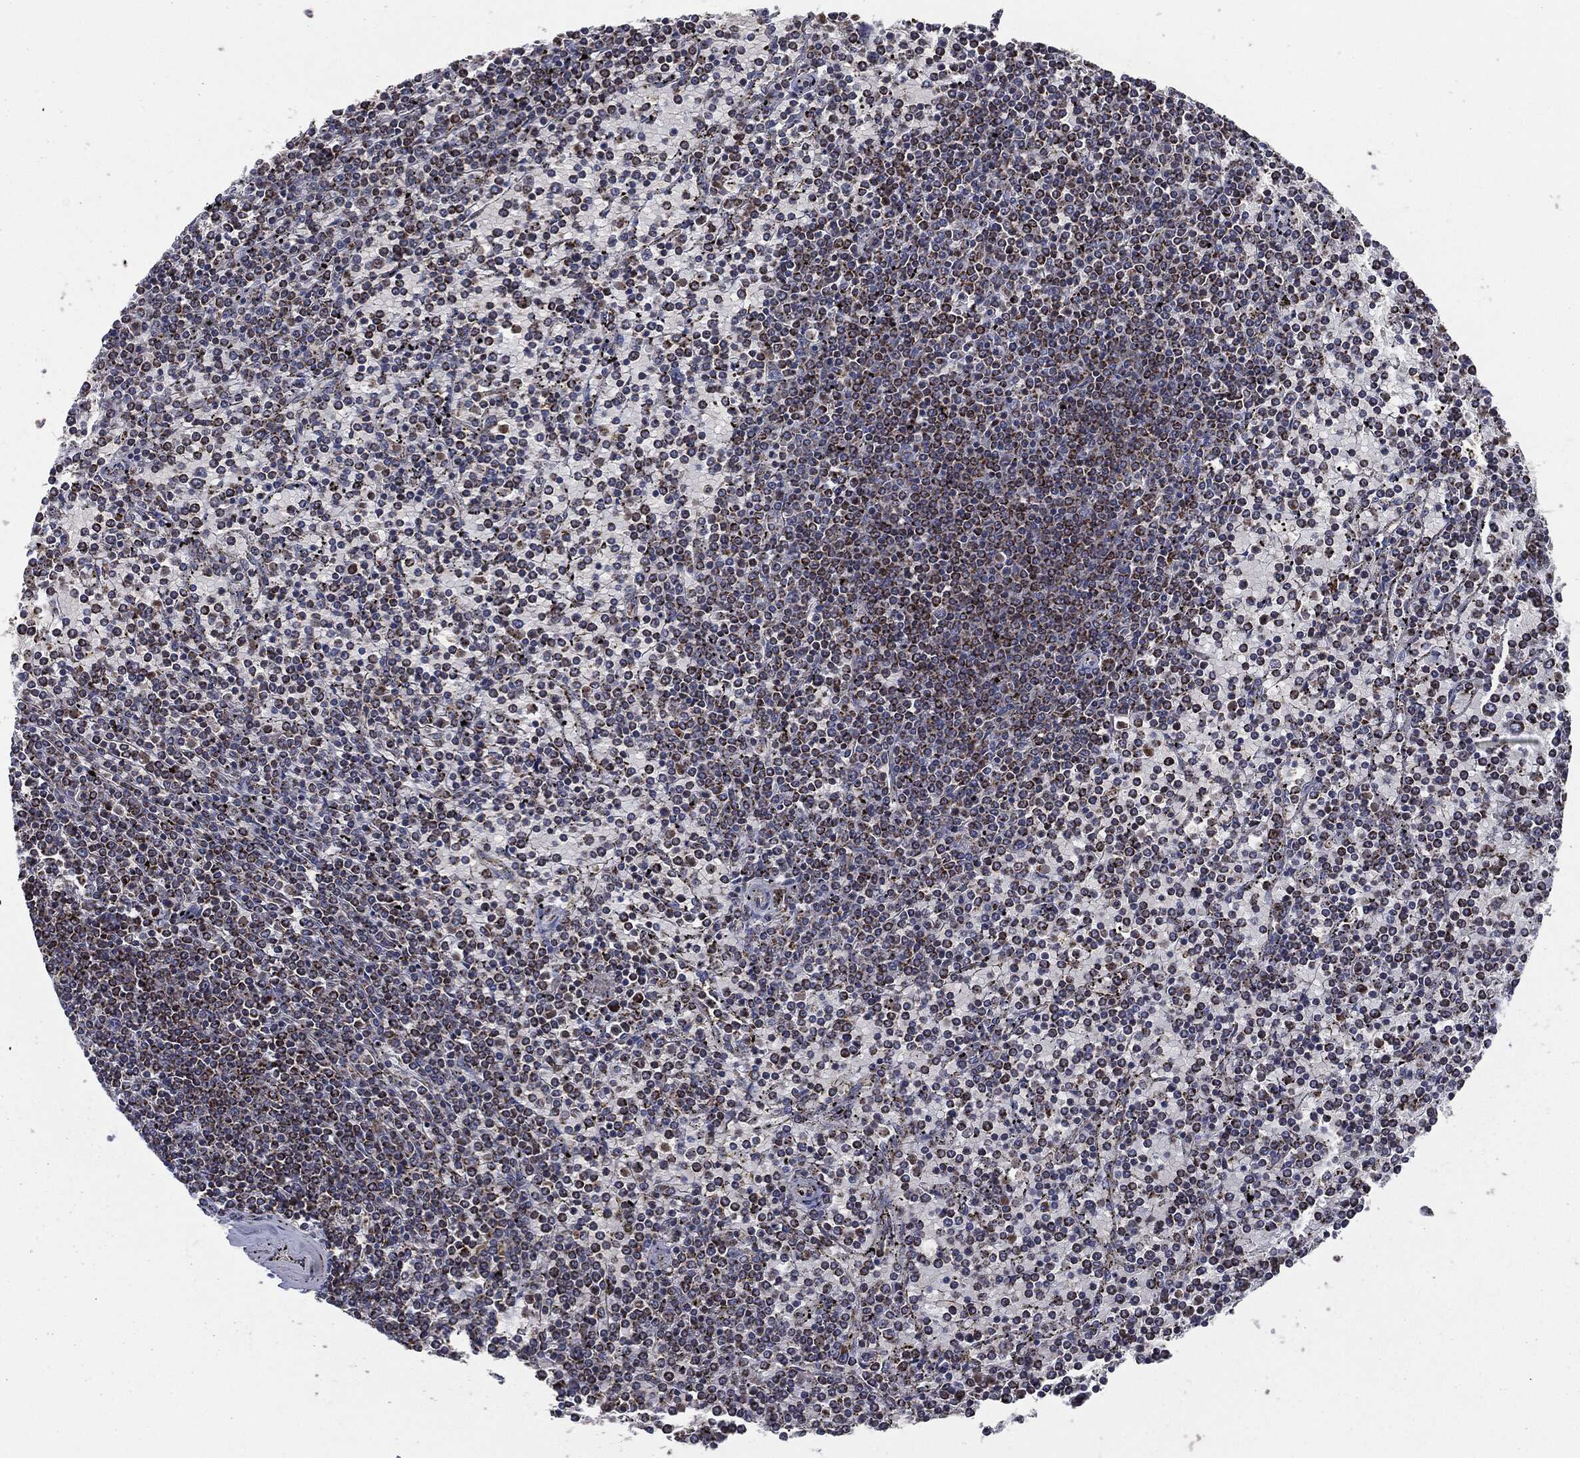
{"staining": {"intensity": "moderate", "quantity": "25%-75%", "location": "cytoplasmic/membranous"}, "tissue": "lymphoma", "cell_type": "Tumor cells", "image_type": "cancer", "snomed": [{"axis": "morphology", "description": "Malignant lymphoma, non-Hodgkin's type, Low grade"}, {"axis": "topography", "description": "Spleen"}], "caption": "IHC (DAB (3,3'-diaminobenzidine)) staining of human malignant lymphoma, non-Hodgkin's type (low-grade) shows moderate cytoplasmic/membranous protein positivity in approximately 25%-75% of tumor cells.", "gene": "NDUFV2", "patient": {"sex": "female", "age": 77}}